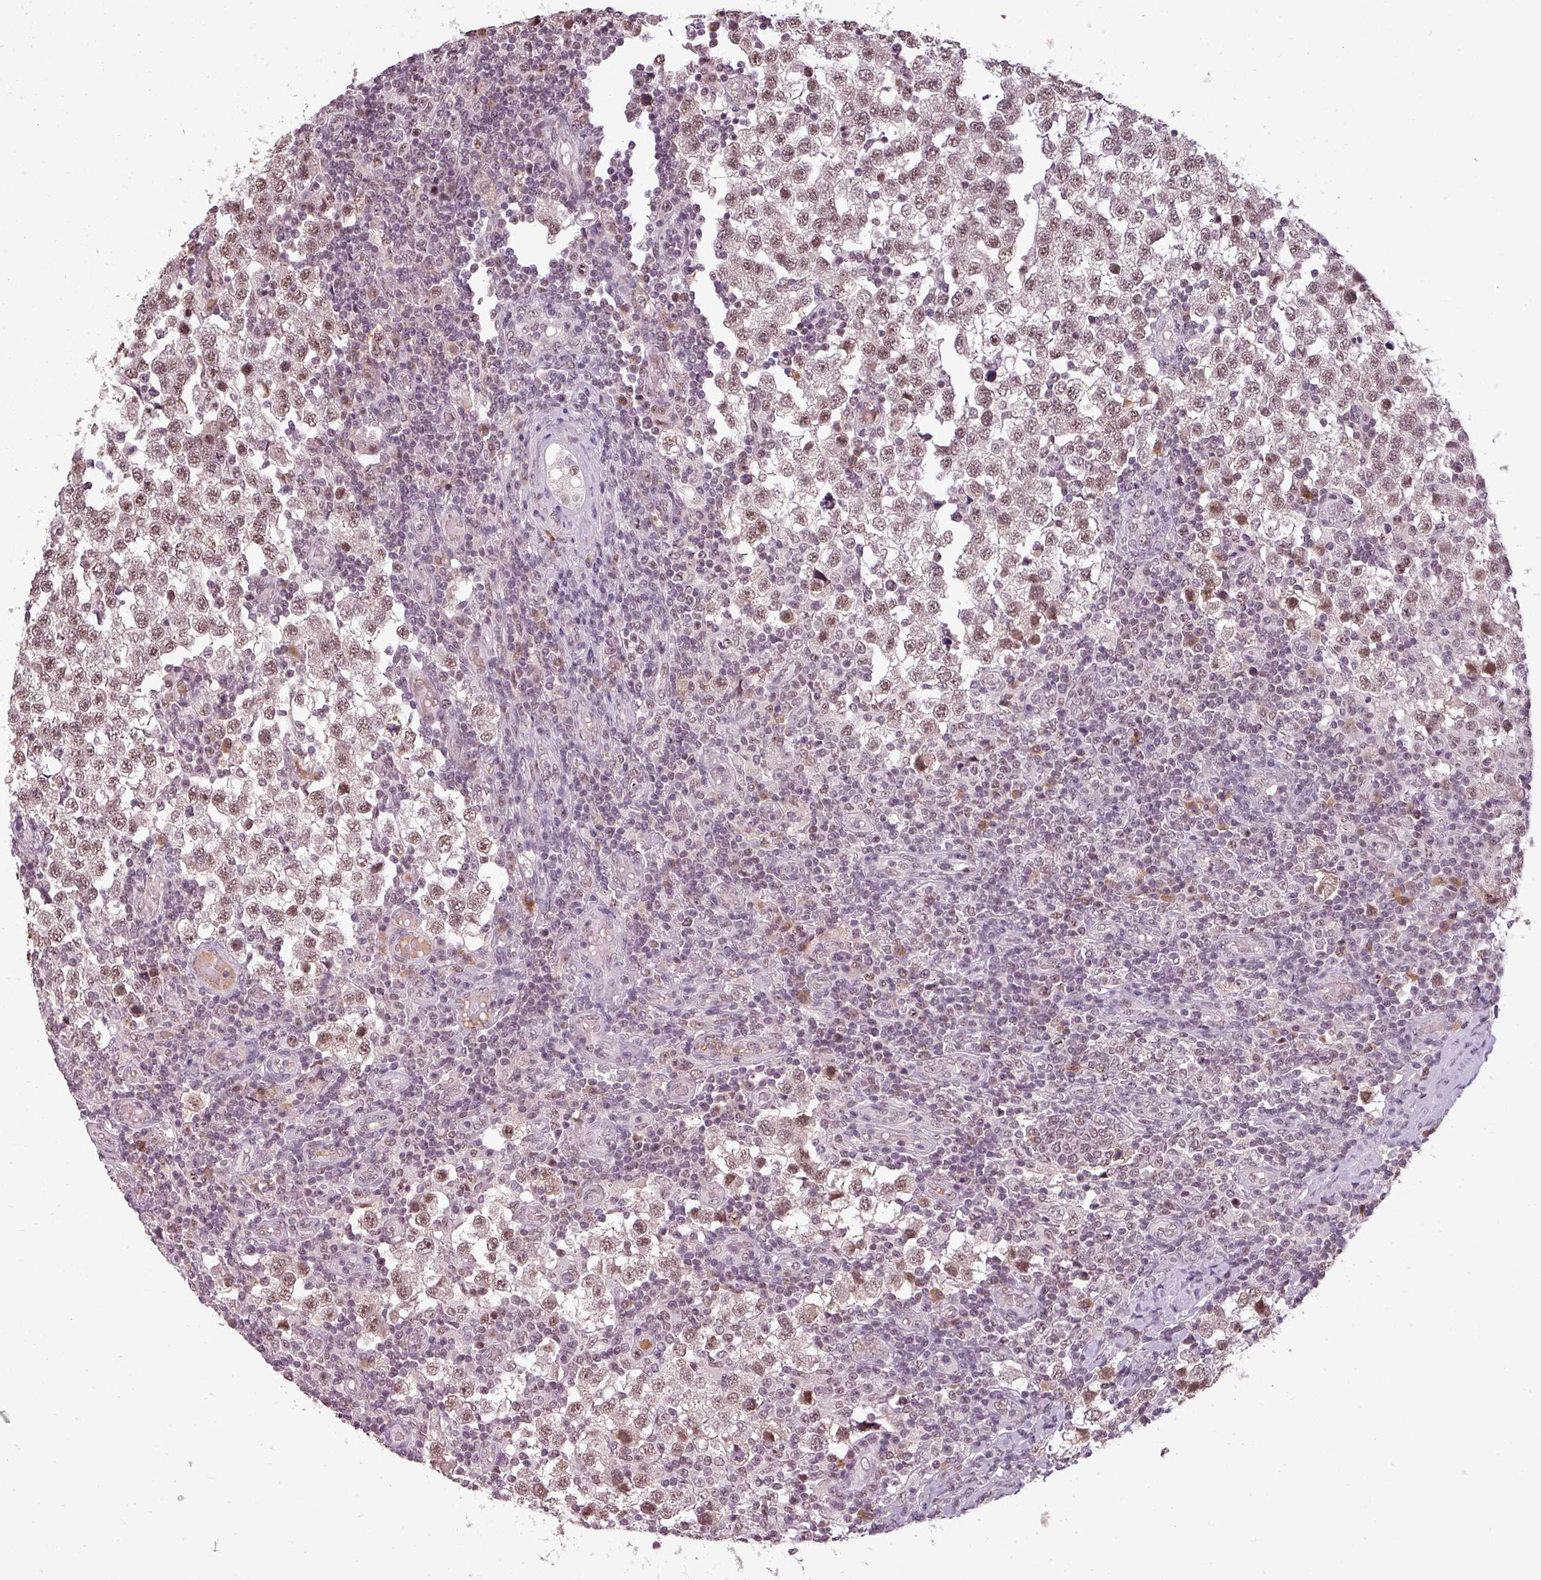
{"staining": {"intensity": "moderate", "quantity": ">75%", "location": "nuclear"}, "tissue": "testis cancer", "cell_type": "Tumor cells", "image_type": "cancer", "snomed": [{"axis": "morphology", "description": "Seminoma, NOS"}, {"axis": "topography", "description": "Testis"}], "caption": "A medium amount of moderate nuclear staining is present in about >75% of tumor cells in testis cancer (seminoma) tissue. (IHC, brightfield microscopy, high magnification).", "gene": "BCAS3", "patient": {"sex": "male", "age": 34}}